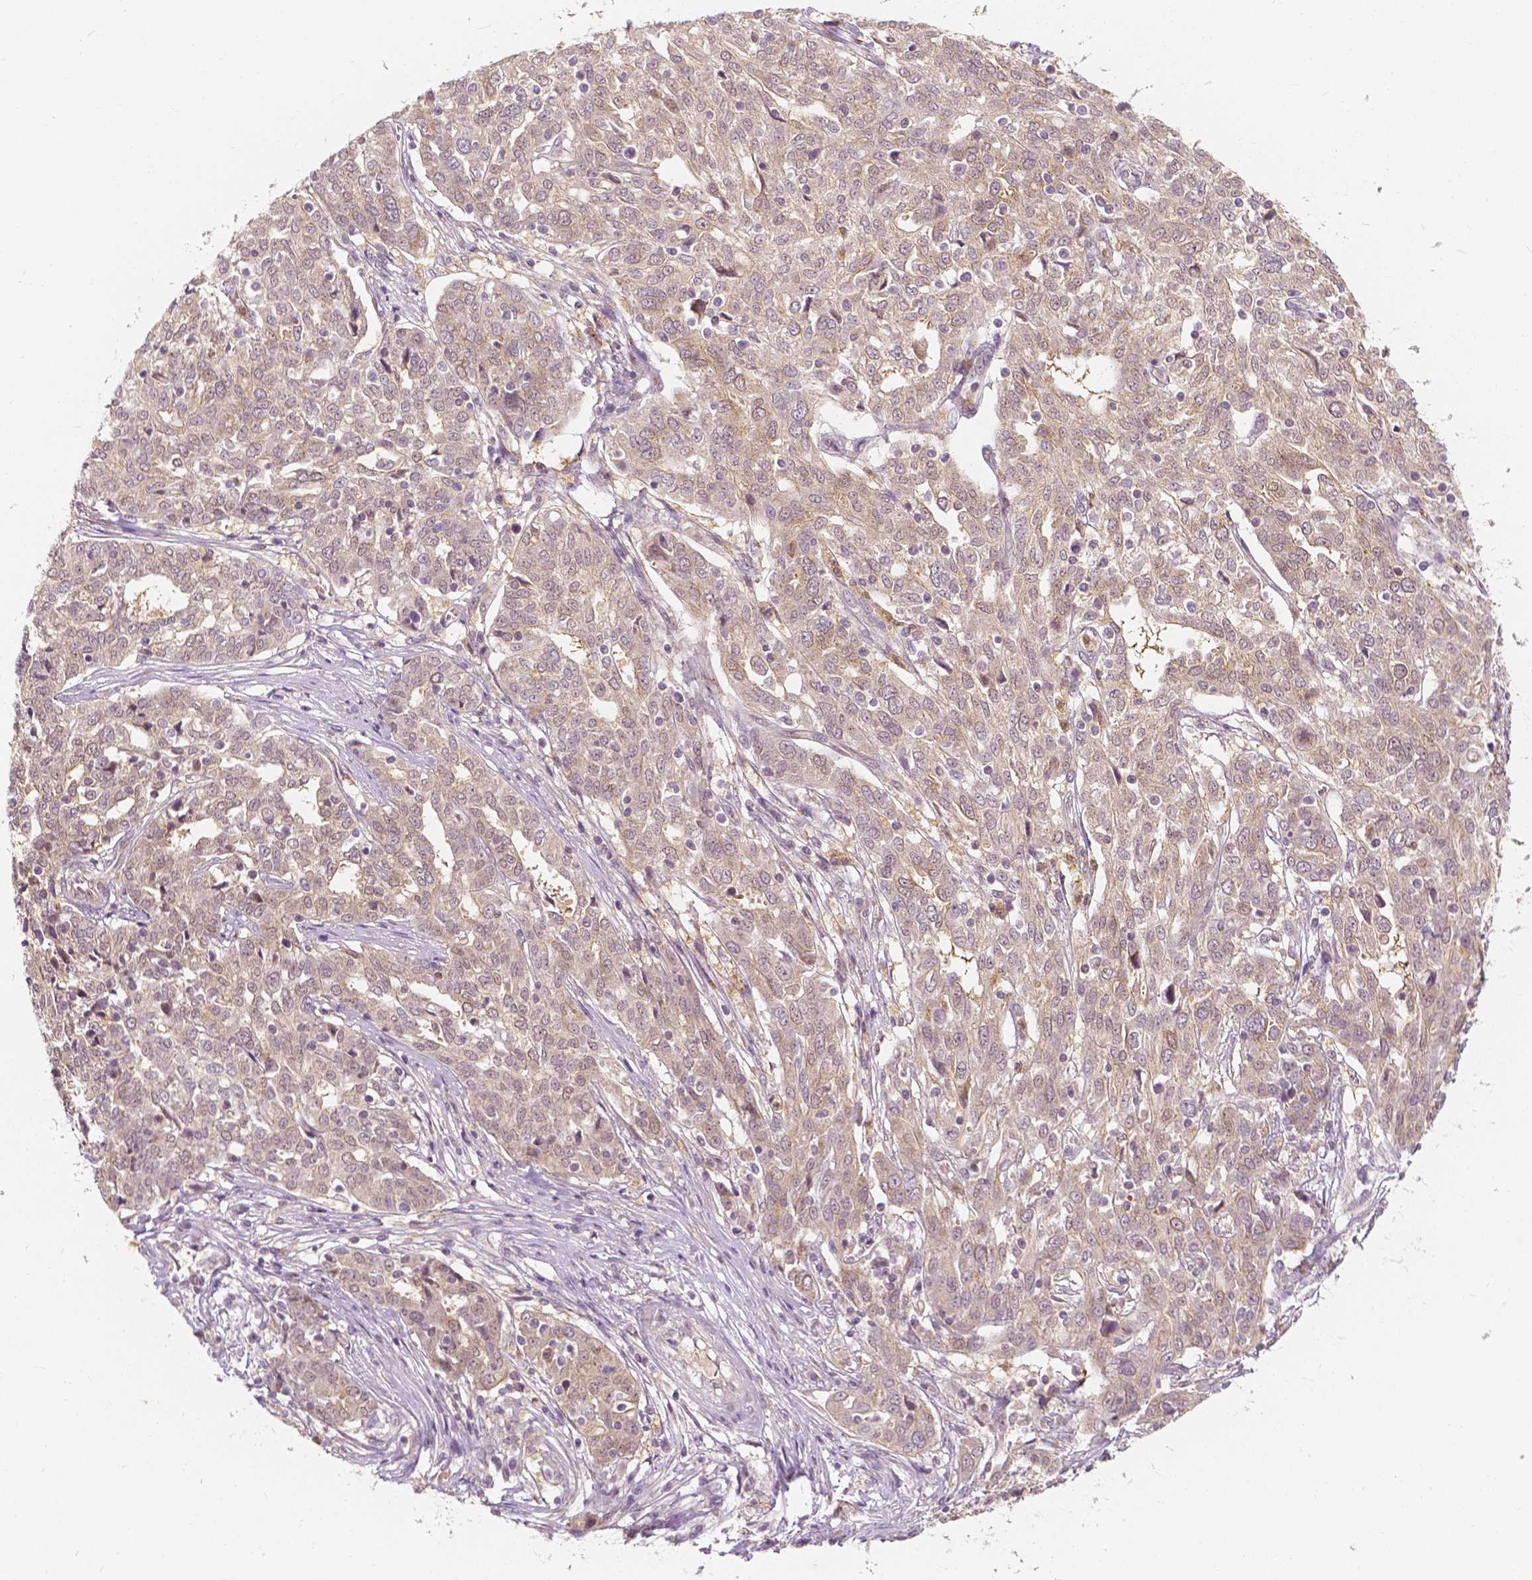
{"staining": {"intensity": "weak", "quantity": "25%-75%", "location": "cytoplasmic/membranous"}, "tissue": "ovarian cancer", "cell_type": "Tumor cells", "image_type": "cancer", "snomed": [{"axis": "morphology", "description": "Cystadenocarcinoma, serous, NOS"}, {"axis": "topography", "description": "Ovary"}], "caption": "Weak cytoplasmic/membranous positivity is present in about 25%-75% of tumor cells in ovarian serous cystadenocarcinoma.", "gene": "NAPRT", "patient": {"sex": "female", "age": 67}}